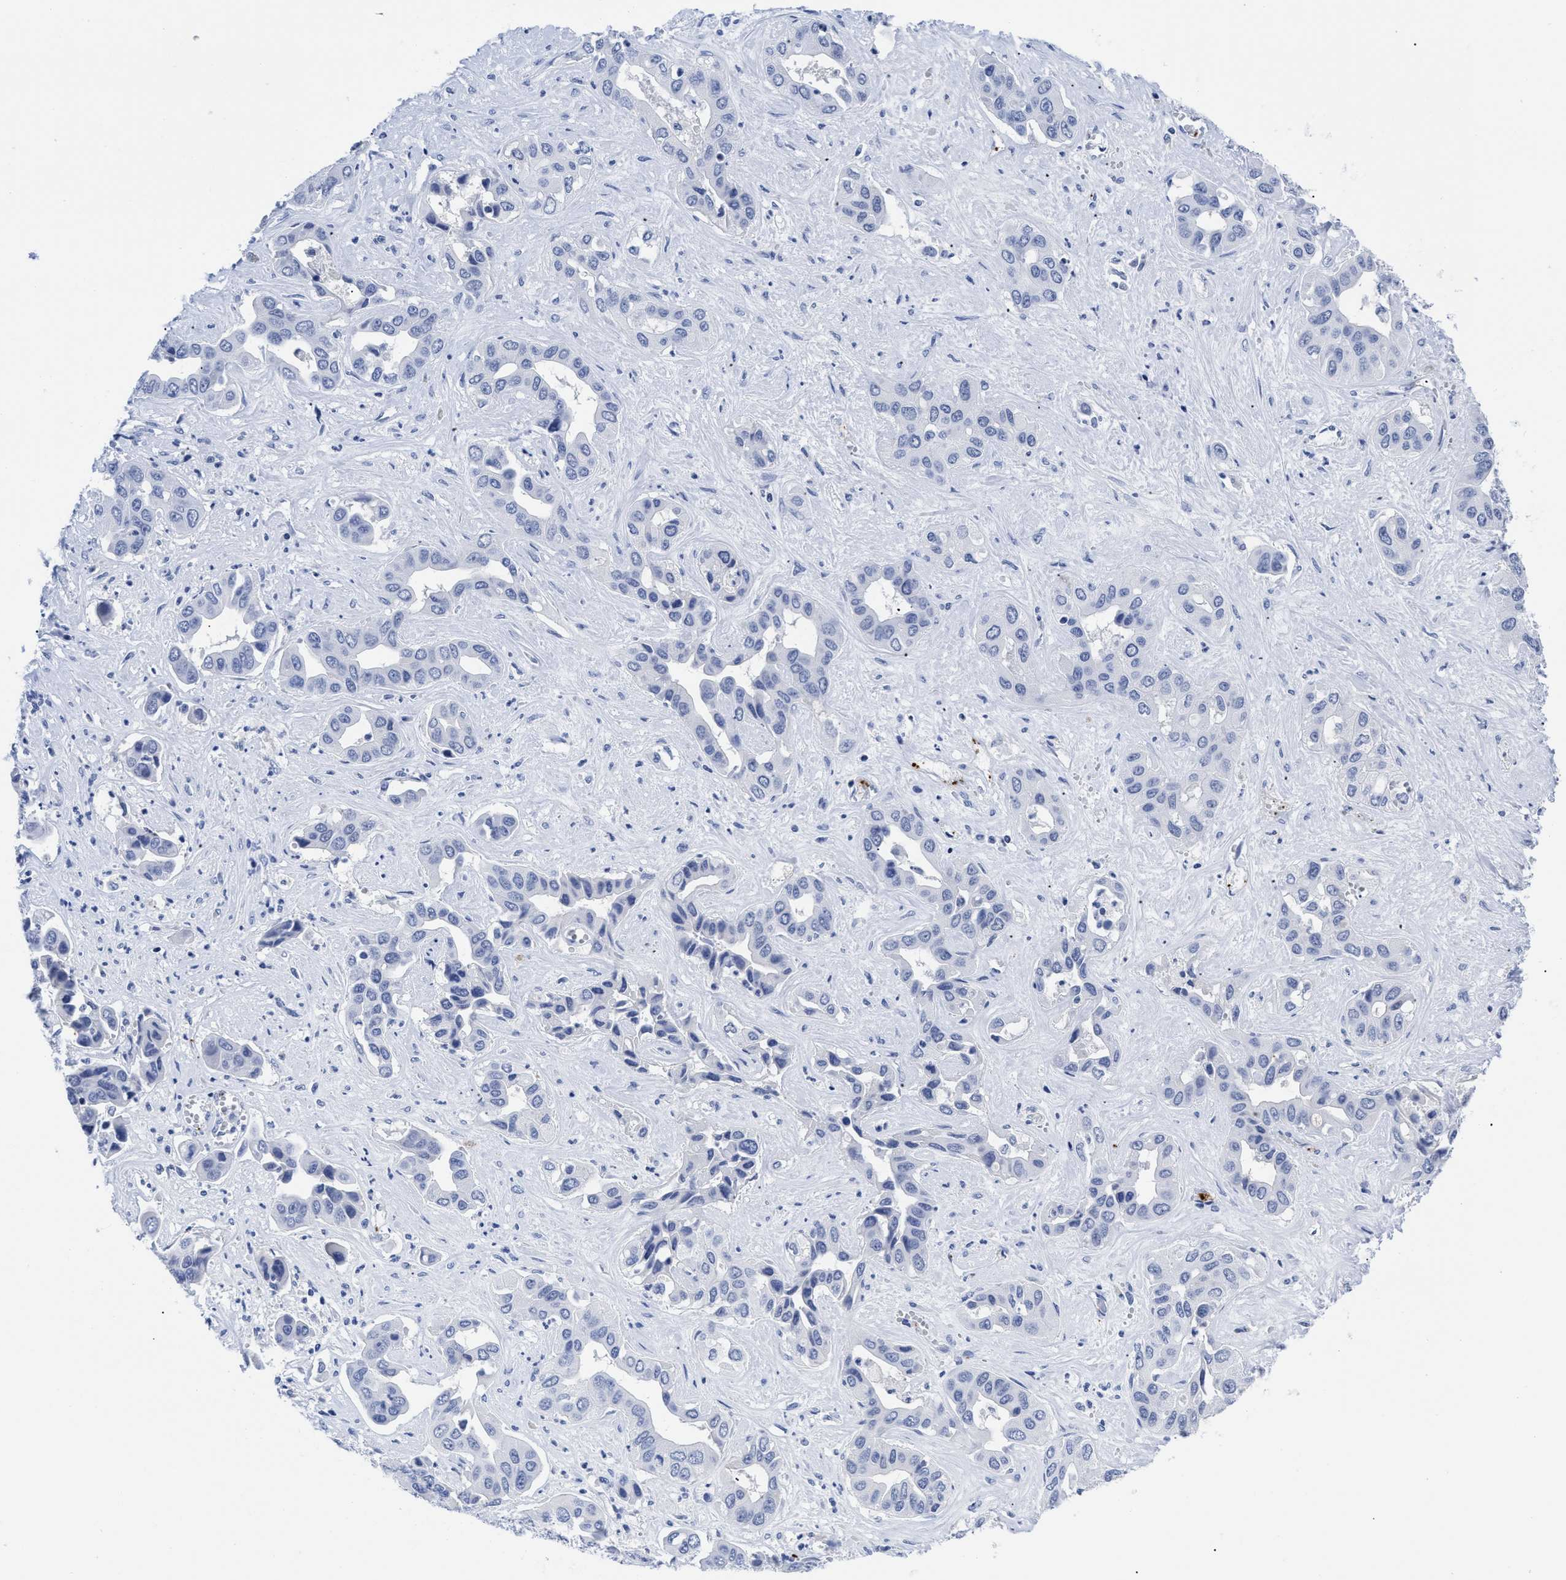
{"staining": {"intensity": "negative", "quantity": "none", "location": "none"}, "tissue": "liver cancer", "cell_type": "Tumor cells", "image_type": "cancer", "snomed": [{"axis": "morphology", "description": "Cholangiocarcinoma"}, {"axis": "topography", "description": "Liver"}], "caption": "The photomicrograph reveals no staining of tumor cells in cholangiocarcinoma (liver). Brightfield microscopy of immunohistochemistry stained with DAB (brown) and hematoxylin (blue), captured at high magnification.", "gene": "TREML1", "patient": {"sex": "female", "age": 52}}